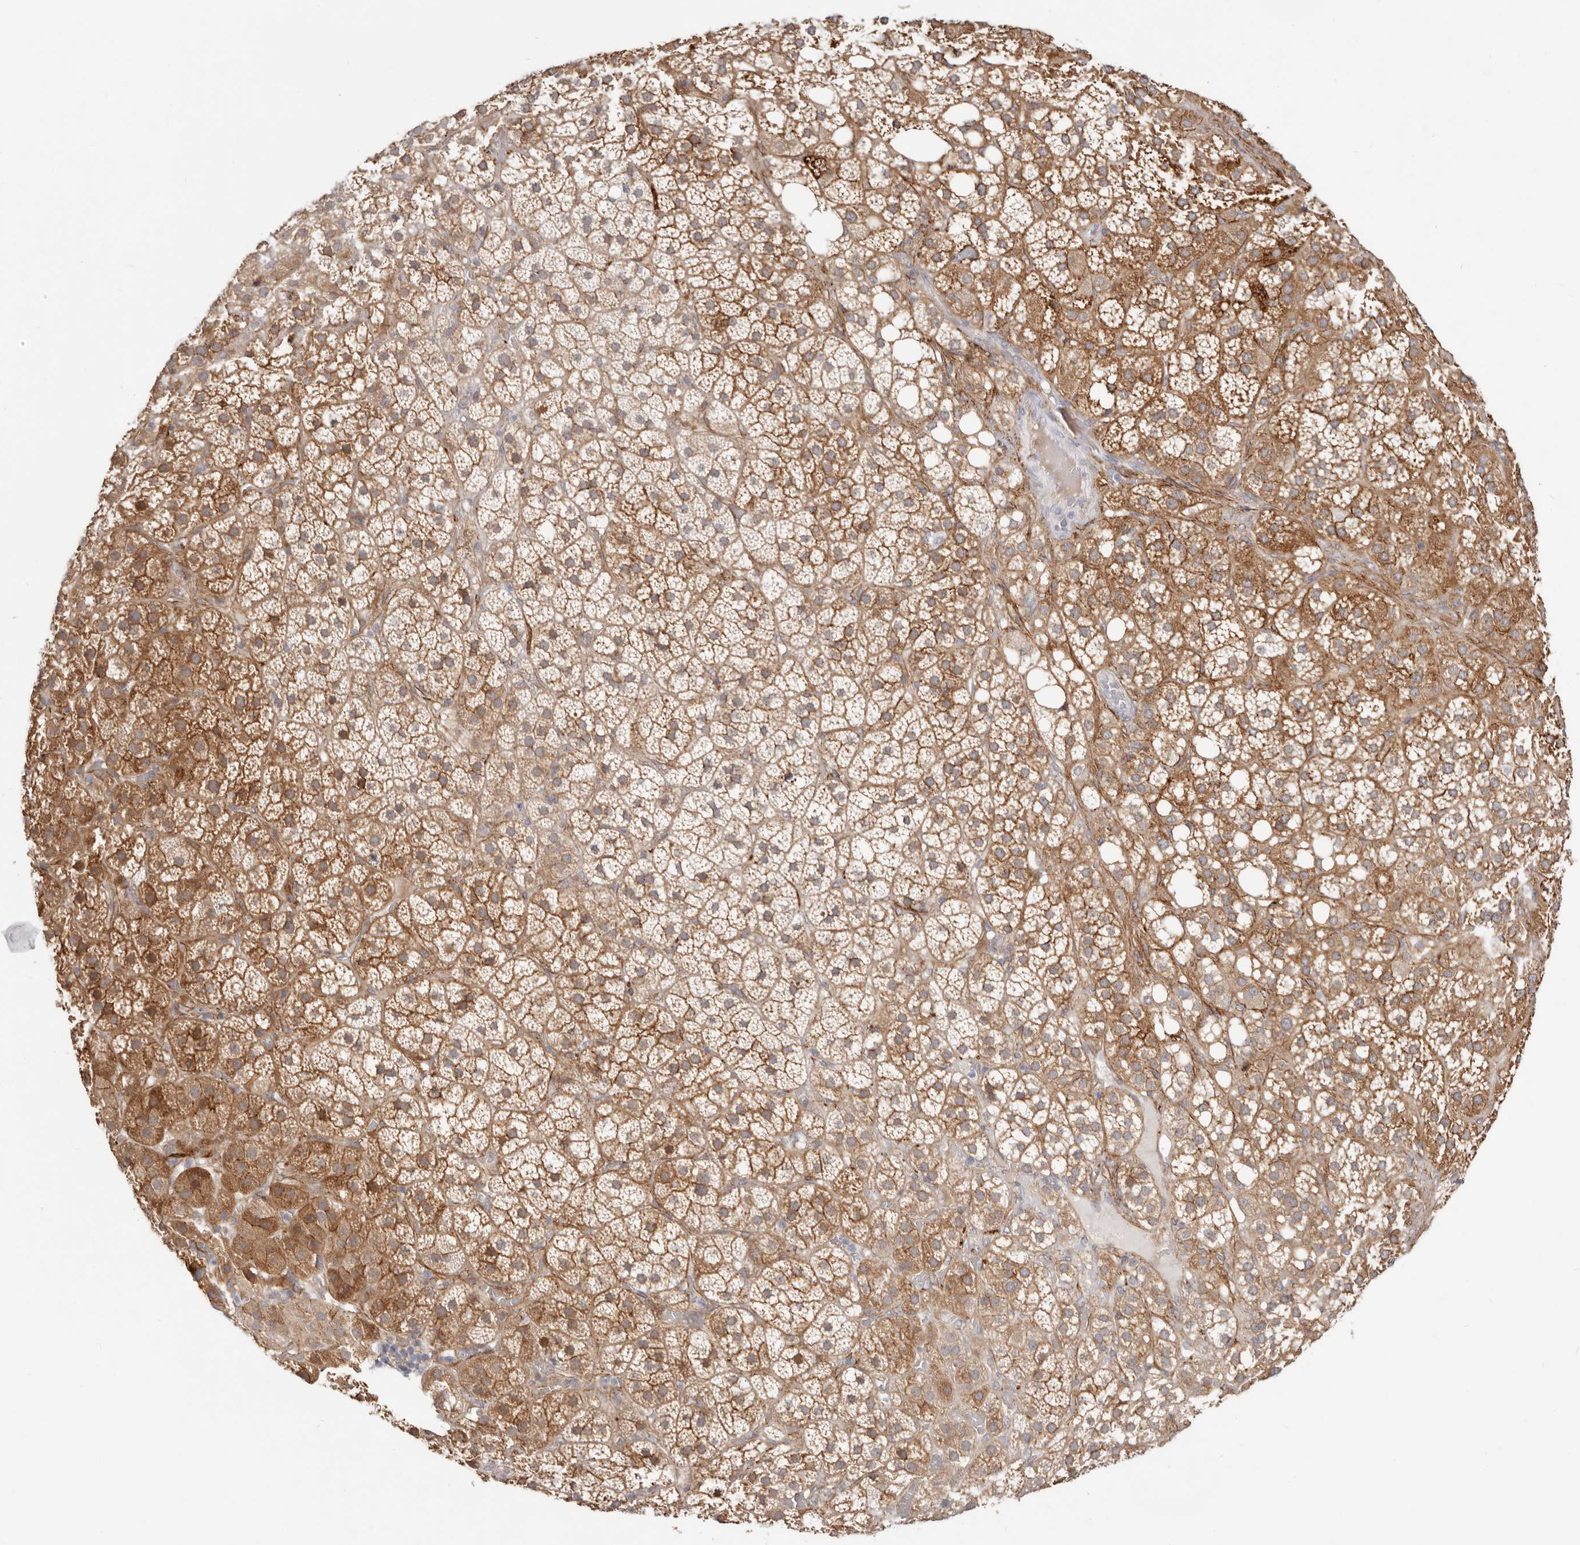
{"staining": {"intensity": "moderate", "quantity": ">75%", "location": "cytoplasmic/membranous,nuclear"}, "tissue": "adrenal gland", "cell_type": "Glandular cells", "image_type": "normal", "snomed": [{"axis": "morphology", "description": "Normal tissue, NOS"}, {"axis": "topography", "description": "Adrenal gland"}], "caption": "Glandular cells display moderate cytoplasmic/membranous,nuclear expression in about >75% of cells in normal adrenal gland. (DAB IHC, brown staining for protein, blue staining for nuclei).", "gene": "SZT2", "patient": {"sex": "female", "age": 59}}